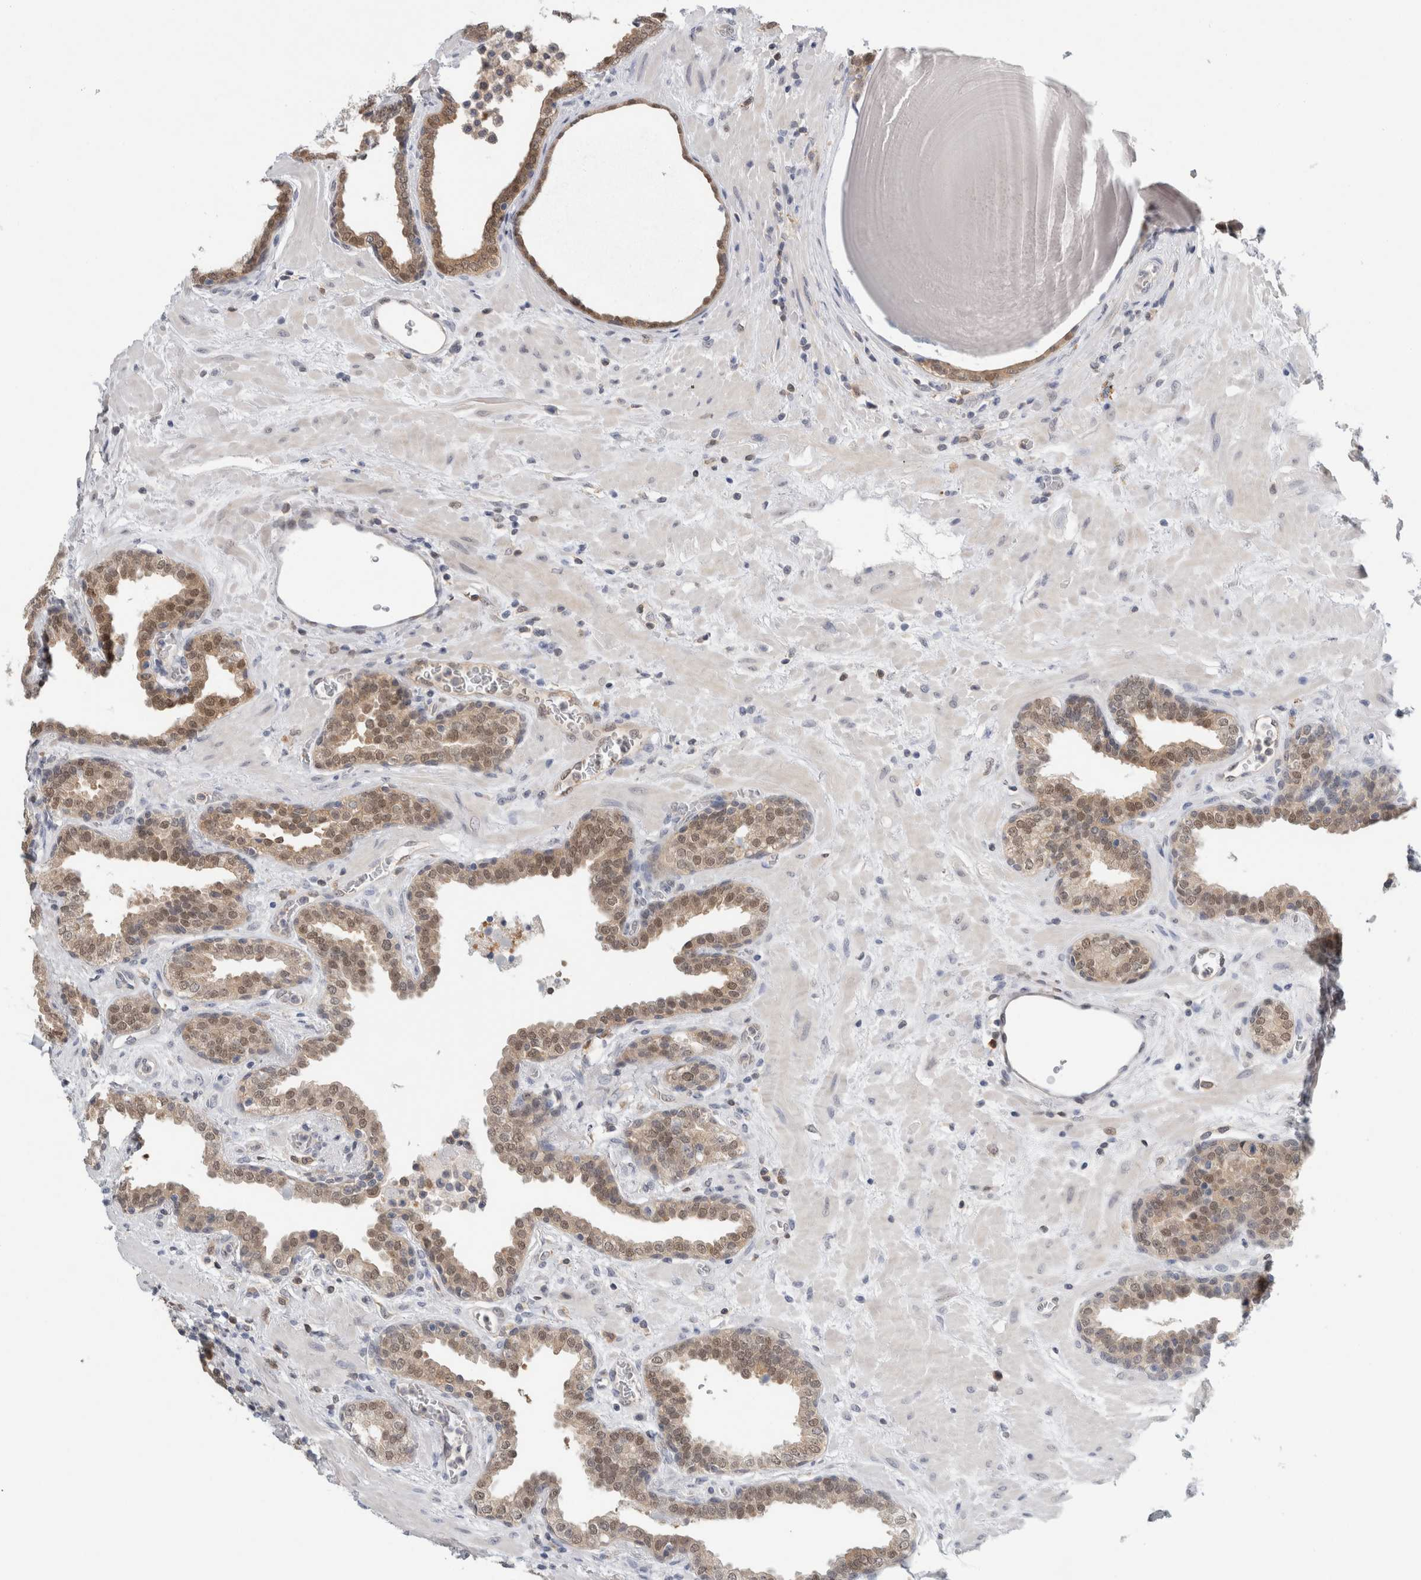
{"staining": {"intensity": "weak", "quantity": "25%-75%", "location": "cytoplasmic/membranous,nuclear"}, "tissue": "prostate", "cell_type": "Glandular cells", "image_type": "normal", "snomed": [{"axis": "morphology", "description": "Normal tissue, NOS"}, {"axis": "topography", "description": "Prostate"}], "caption": "Protein staining of normal prostate shows weak cytoplasmic/membranous,nuclear positivity in about 25%-75% of glandular cells.", "gene": "CASP6", "patient": {"sex": "male", "age": 51}}